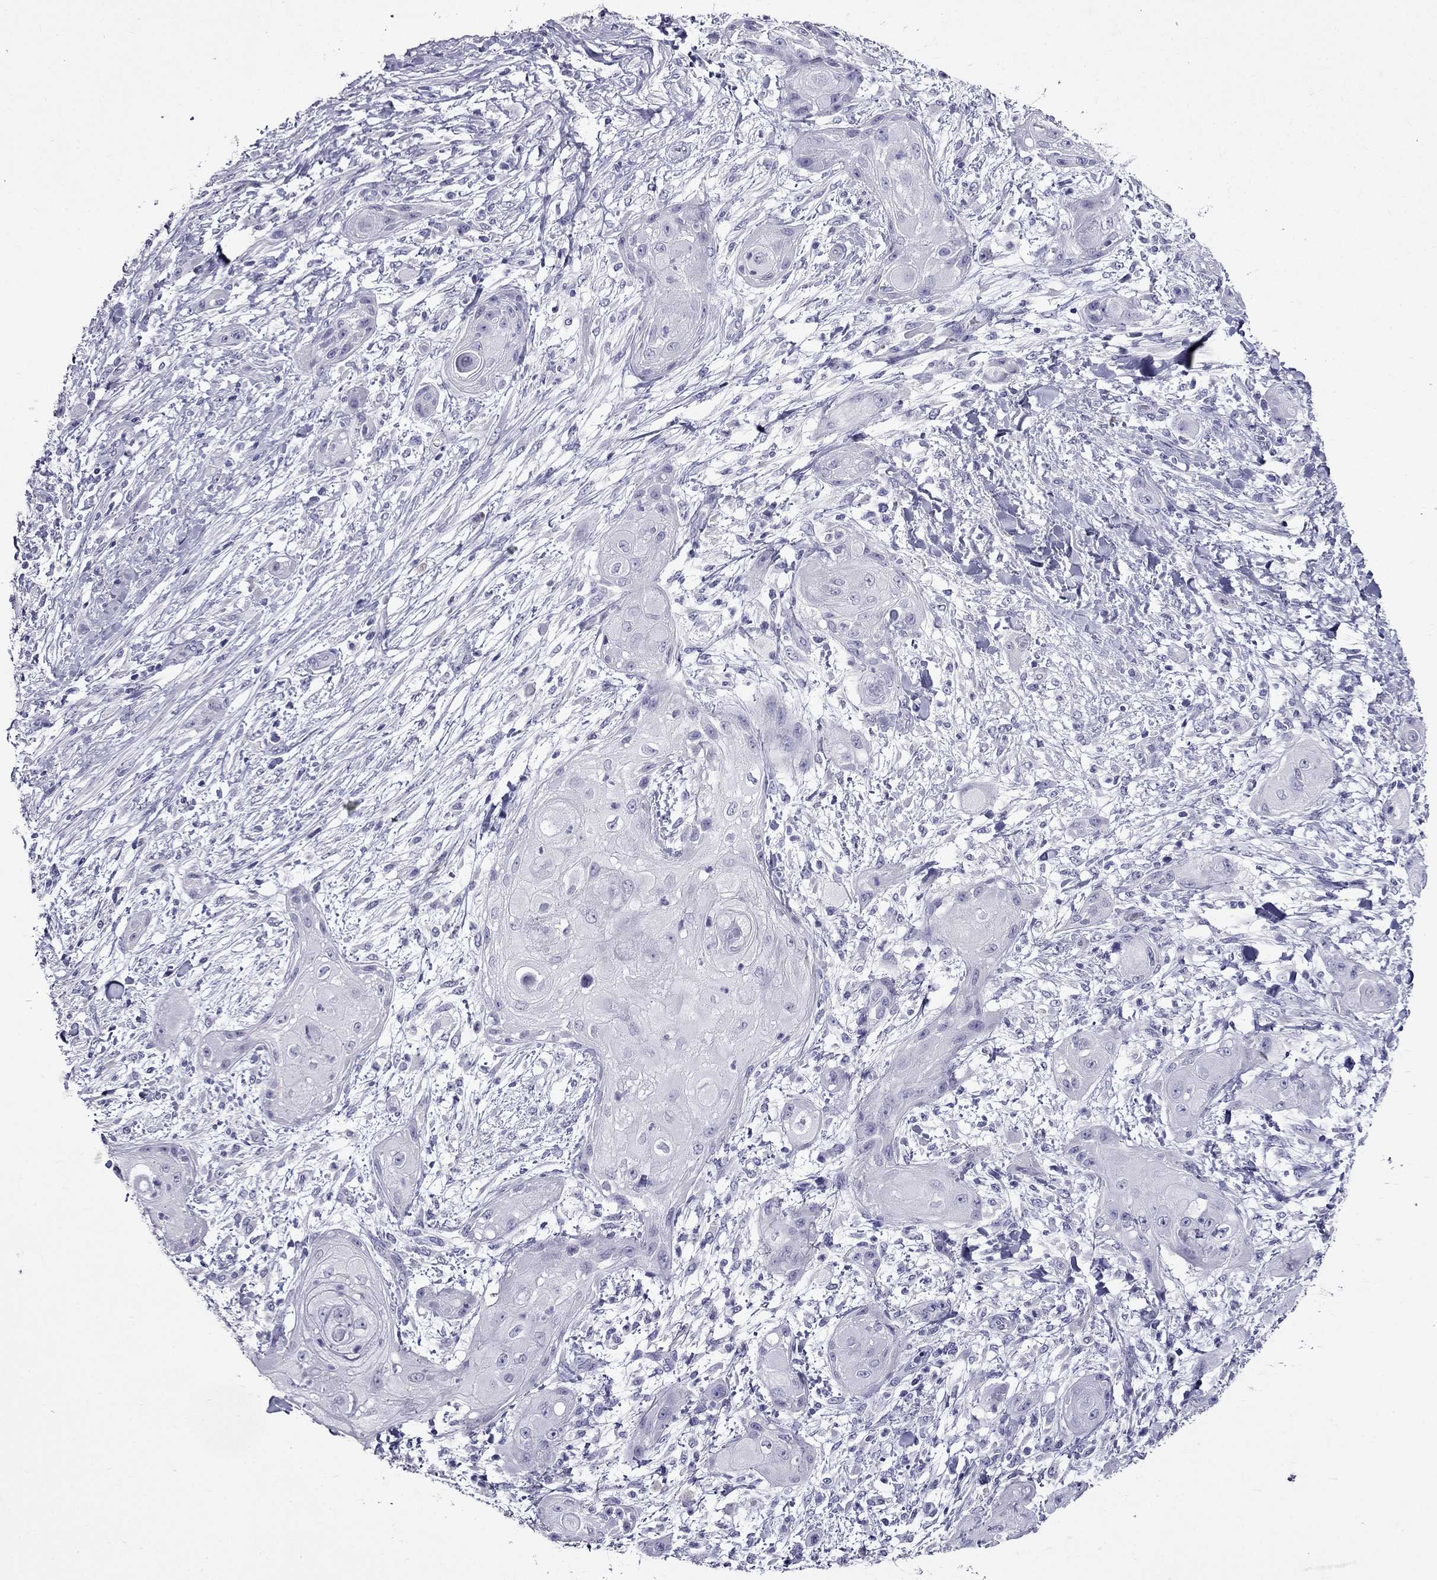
{"staining": {"intensity": "negative", "quantity": "none", "location": "none"}, "tissue": "skin cancer", "cell_type": "Tumor cells", "image_type": "cancer", "snomed": [{"axis": "morphology", "description": "Squamous cell carcinoma, NOS"}, {"axis": "topography", "description": "Skin"}], "caption": "The image shows no significant positivity in tumor cells of squamous cell carcinoma (skin).", "gene": "ZNF541", "patient": {"sex": "male", "age": 62}}